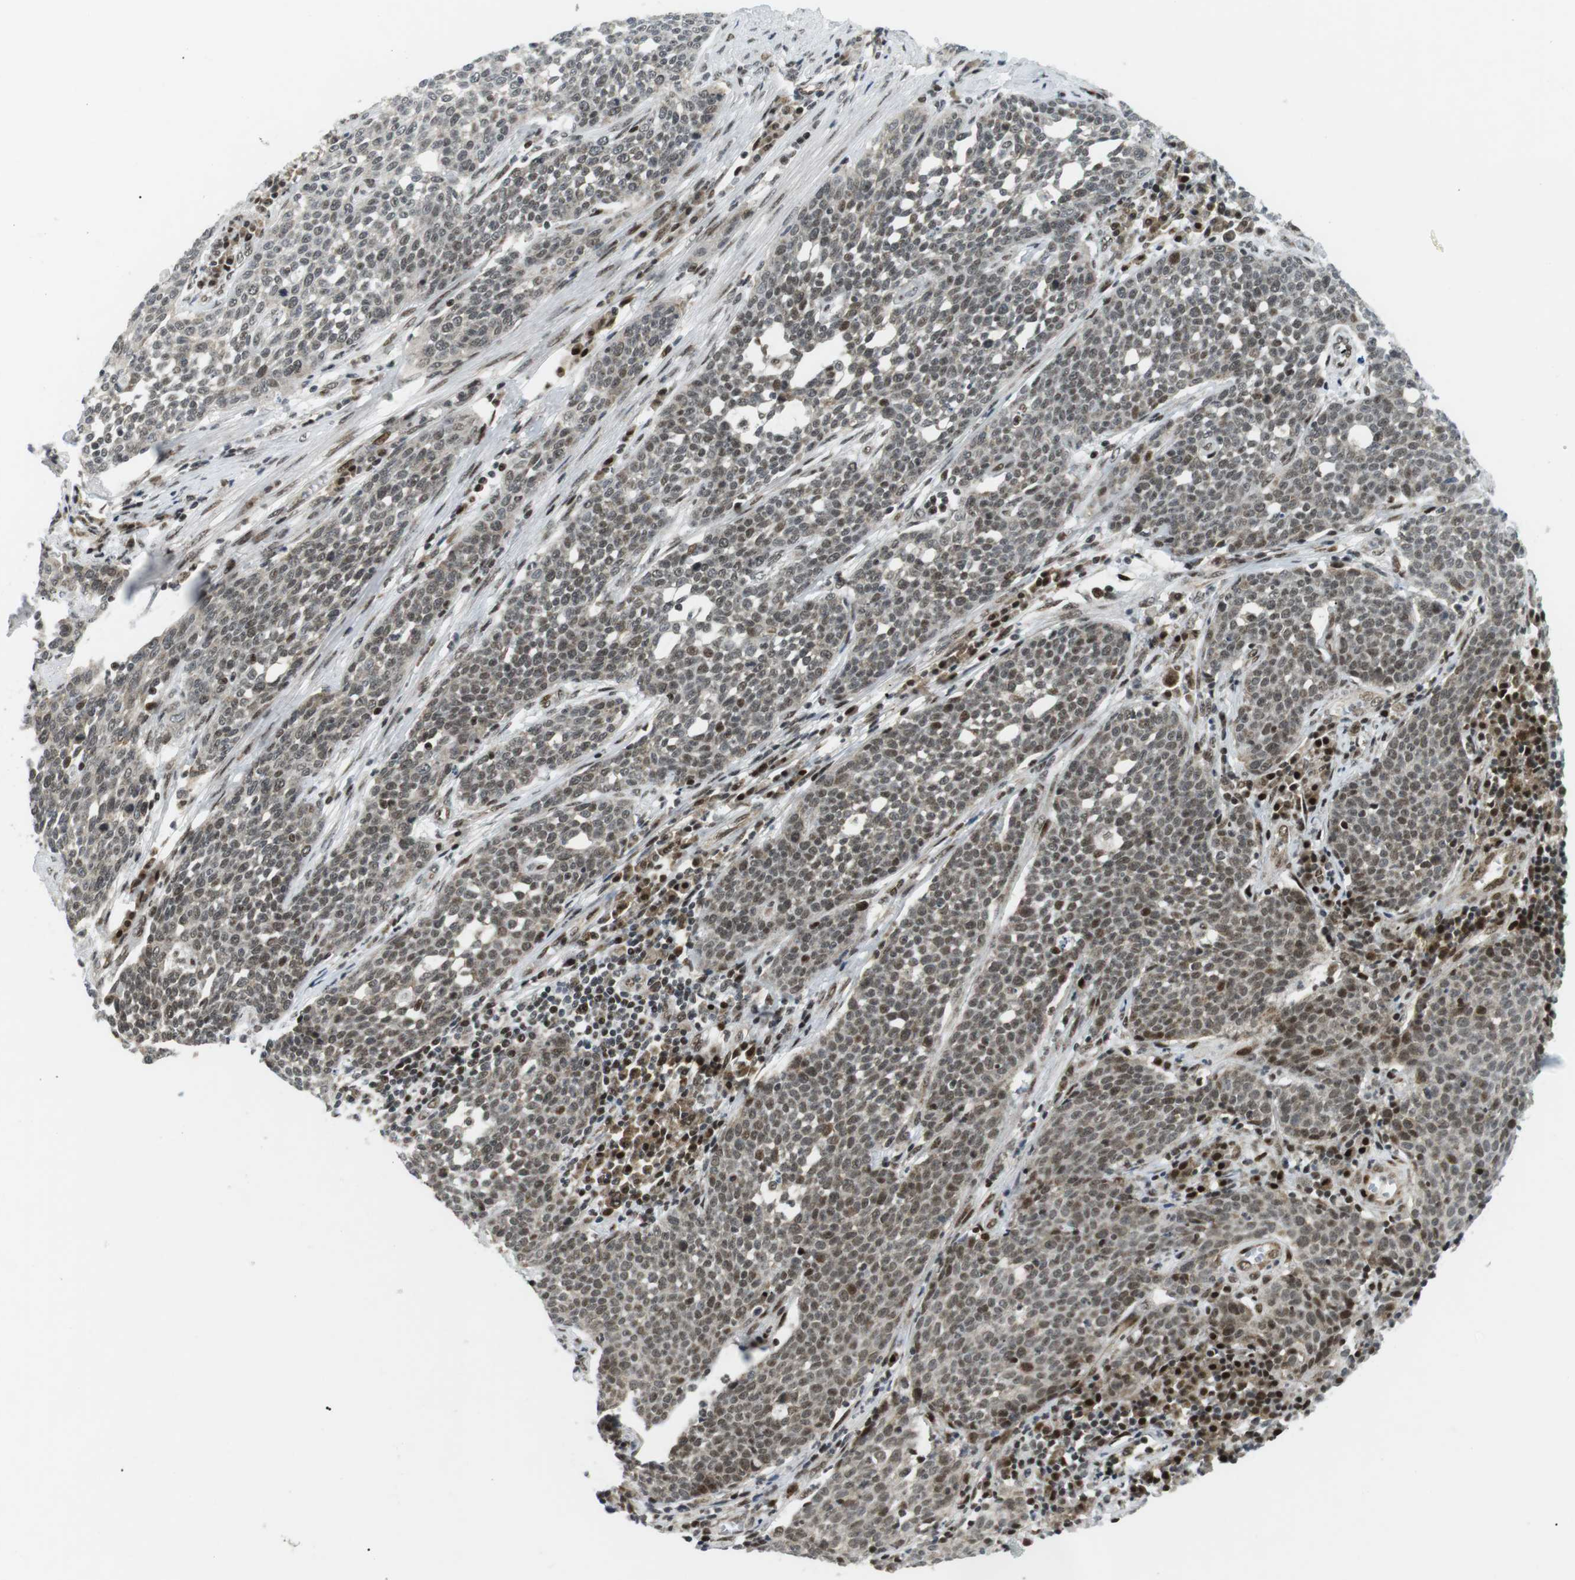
{"staining": {"intensity": "moderate", "quantity": "<25%", "location": "nuclear"}, "tissue": "cervical cancer", "cell_type": "Tumor cells", "image_type": "cancer", "snomed": [{"axis": "morphology", "description": "Squamous cell carcinoma, NOS"}, {"axis": "topography", "description": "Cervix"}], "caption": "Human squamous cell carcinoma (cervical) stained for a protein (brown) exhibits moderate nuclear positive expression in approximately <25% of tumor cells.", "gene": "CDC27", "patient": {"sex": "female", "age": 34}}